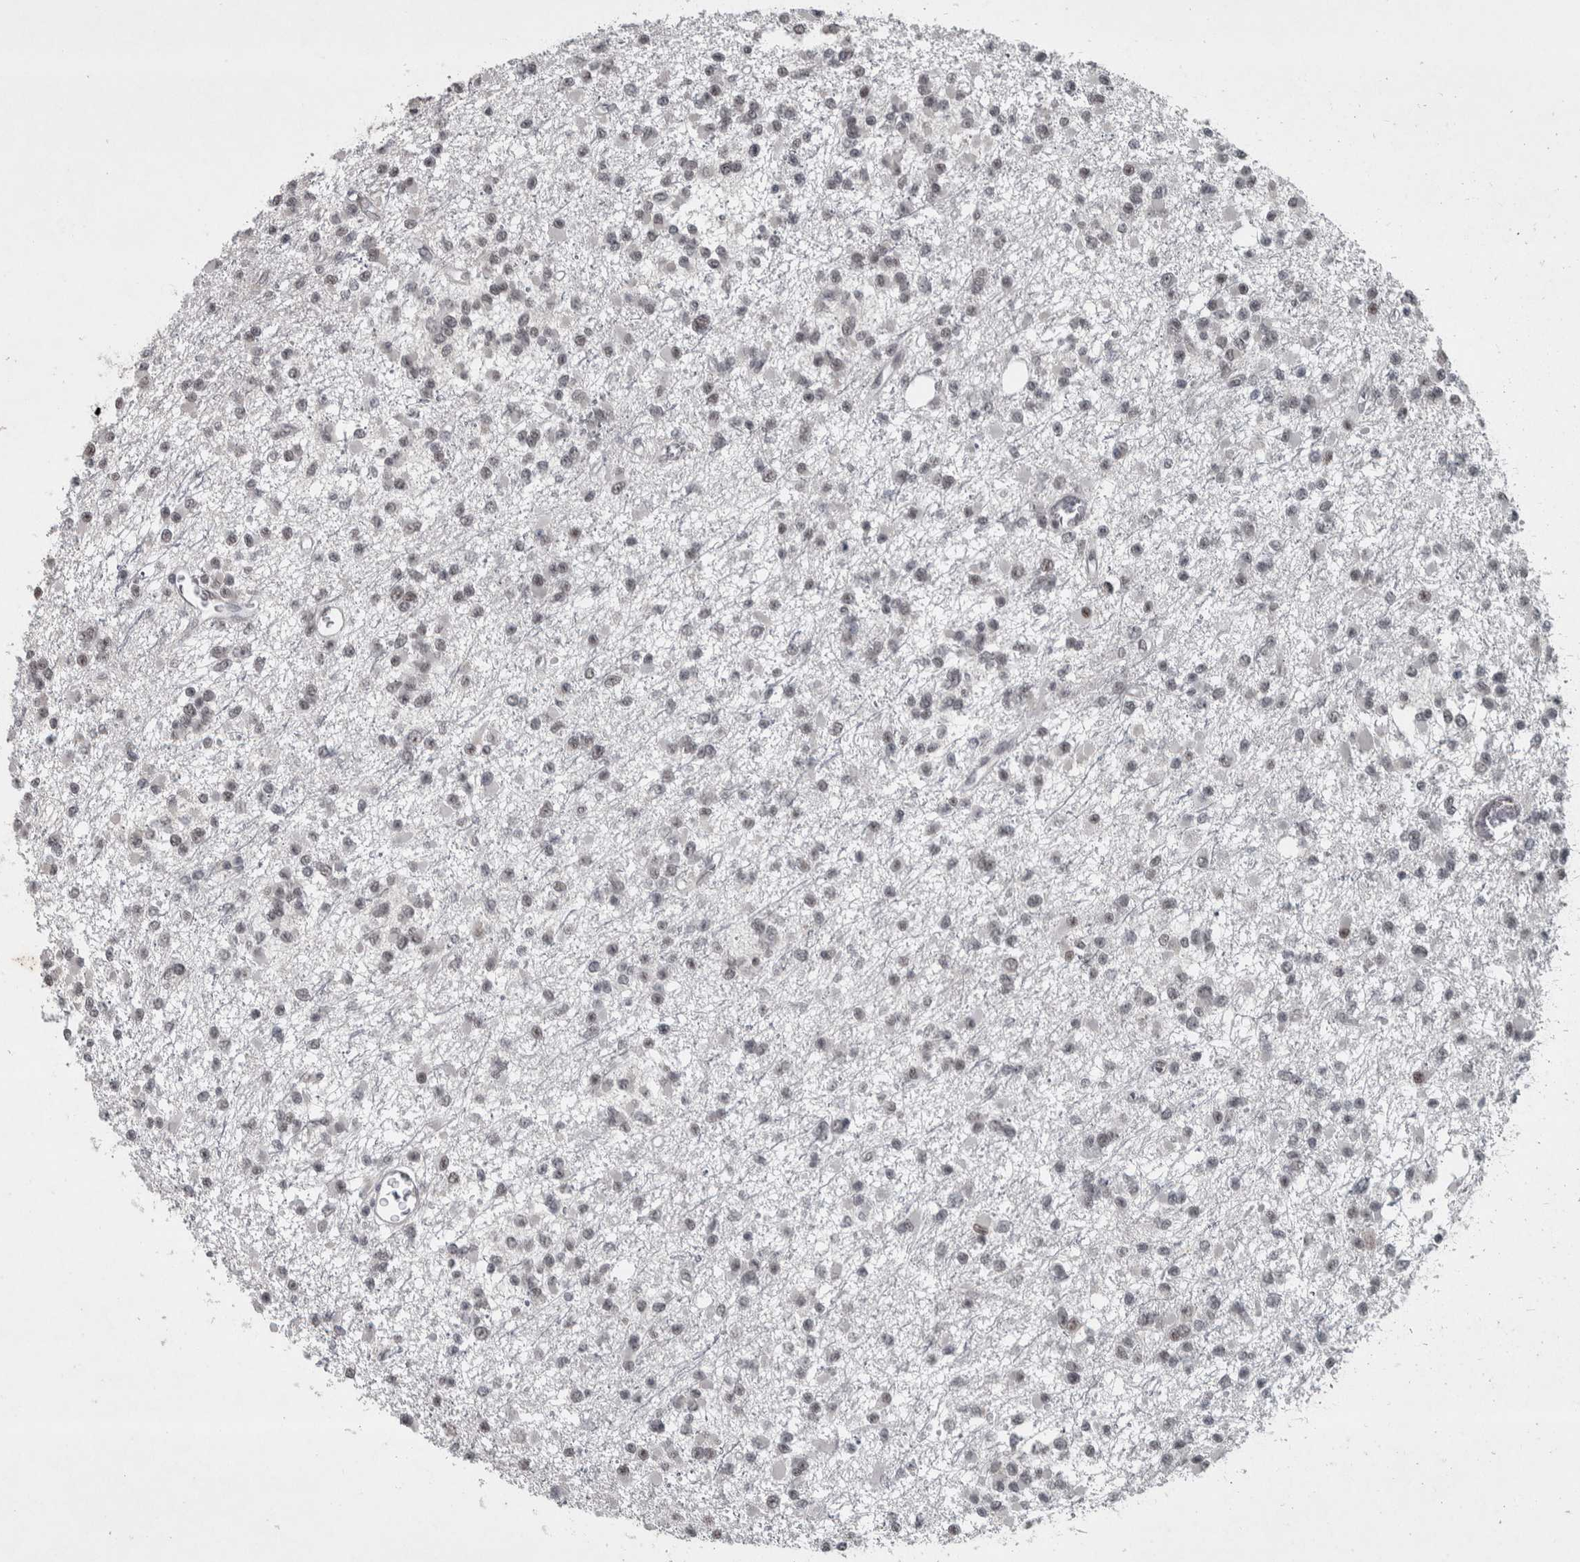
{"staining": {"intensity": "weak", "quantity": "25%-75%", "location": "nuclear"}, "tissue": "glioma", "cell_type": "Tumor cells", "image_type": "cancer", "snomed": [{"axis": "morphology", "description": "Glioma, malignant, Low grade"}, {"axis": "topography", "description": "Brain"}], "caption": "Immunohistochemistry (IHC) photomicrograph of neoplastic tissue: glioma stained using IHC displays low levels of weak protein expression localized specifically in the nuclear of tumor cells, appearing as a nuclear brown color.", "gene": "DDX42", "patient": {"sex": "female", "age": 22}}